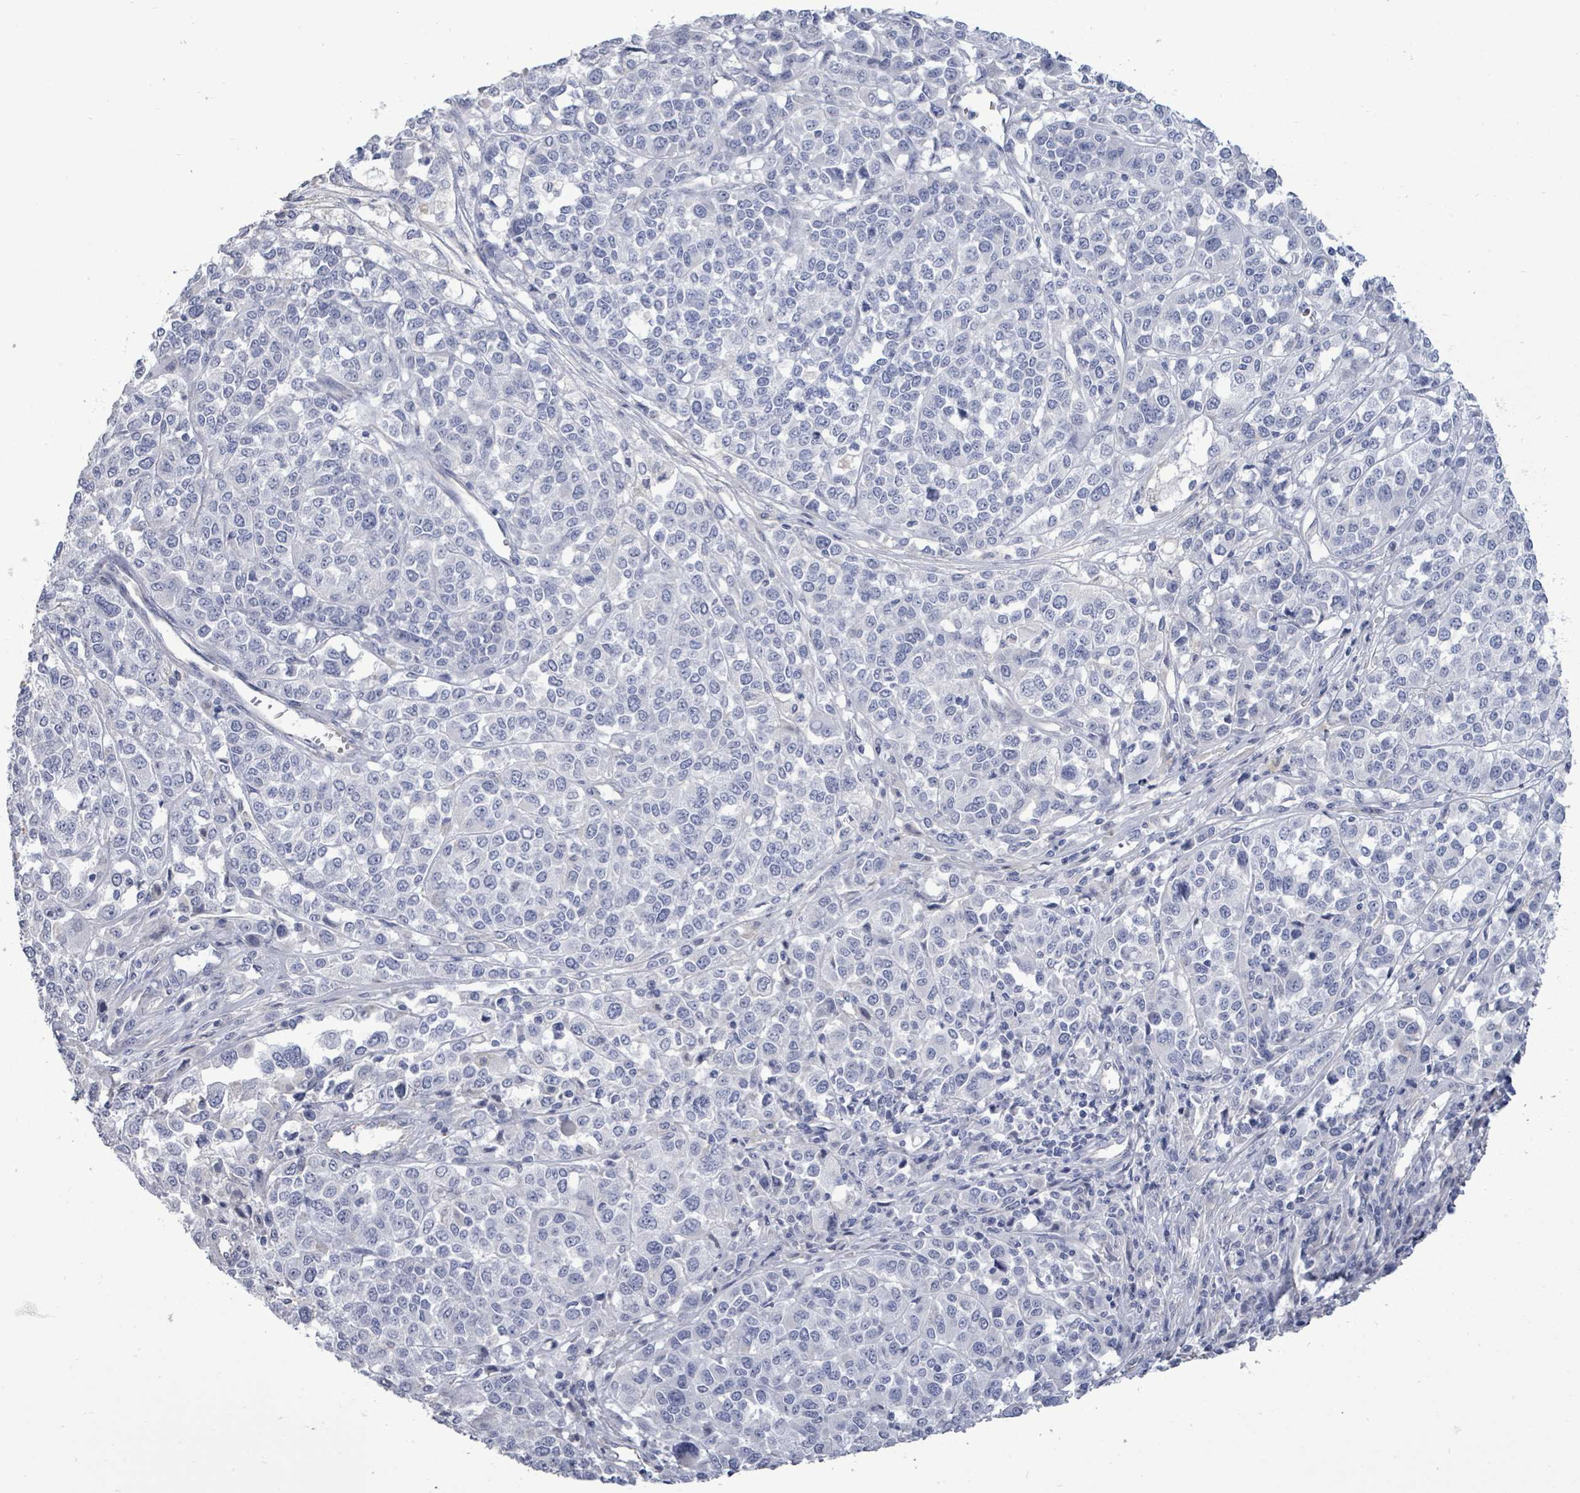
{"staining": {"intensity": "negative", "quantity": "none", "location": "none"}, "tissue": "melanoma", "cell_type": "Tumor cells", "image_type": "cancer", "snomed": [{"axis": "morphology", "description": "Malignant melanoma, Metastatic site"}, {"axis": "topography", "description": "Lymph node"}], "caption": "Malignant melanoma (metastatic site) was stained to show a protein in brown. There is no significant positivity in tumor cells.", "gene": "CT45A5", "patient": {"sex": "male", "age": 44}}